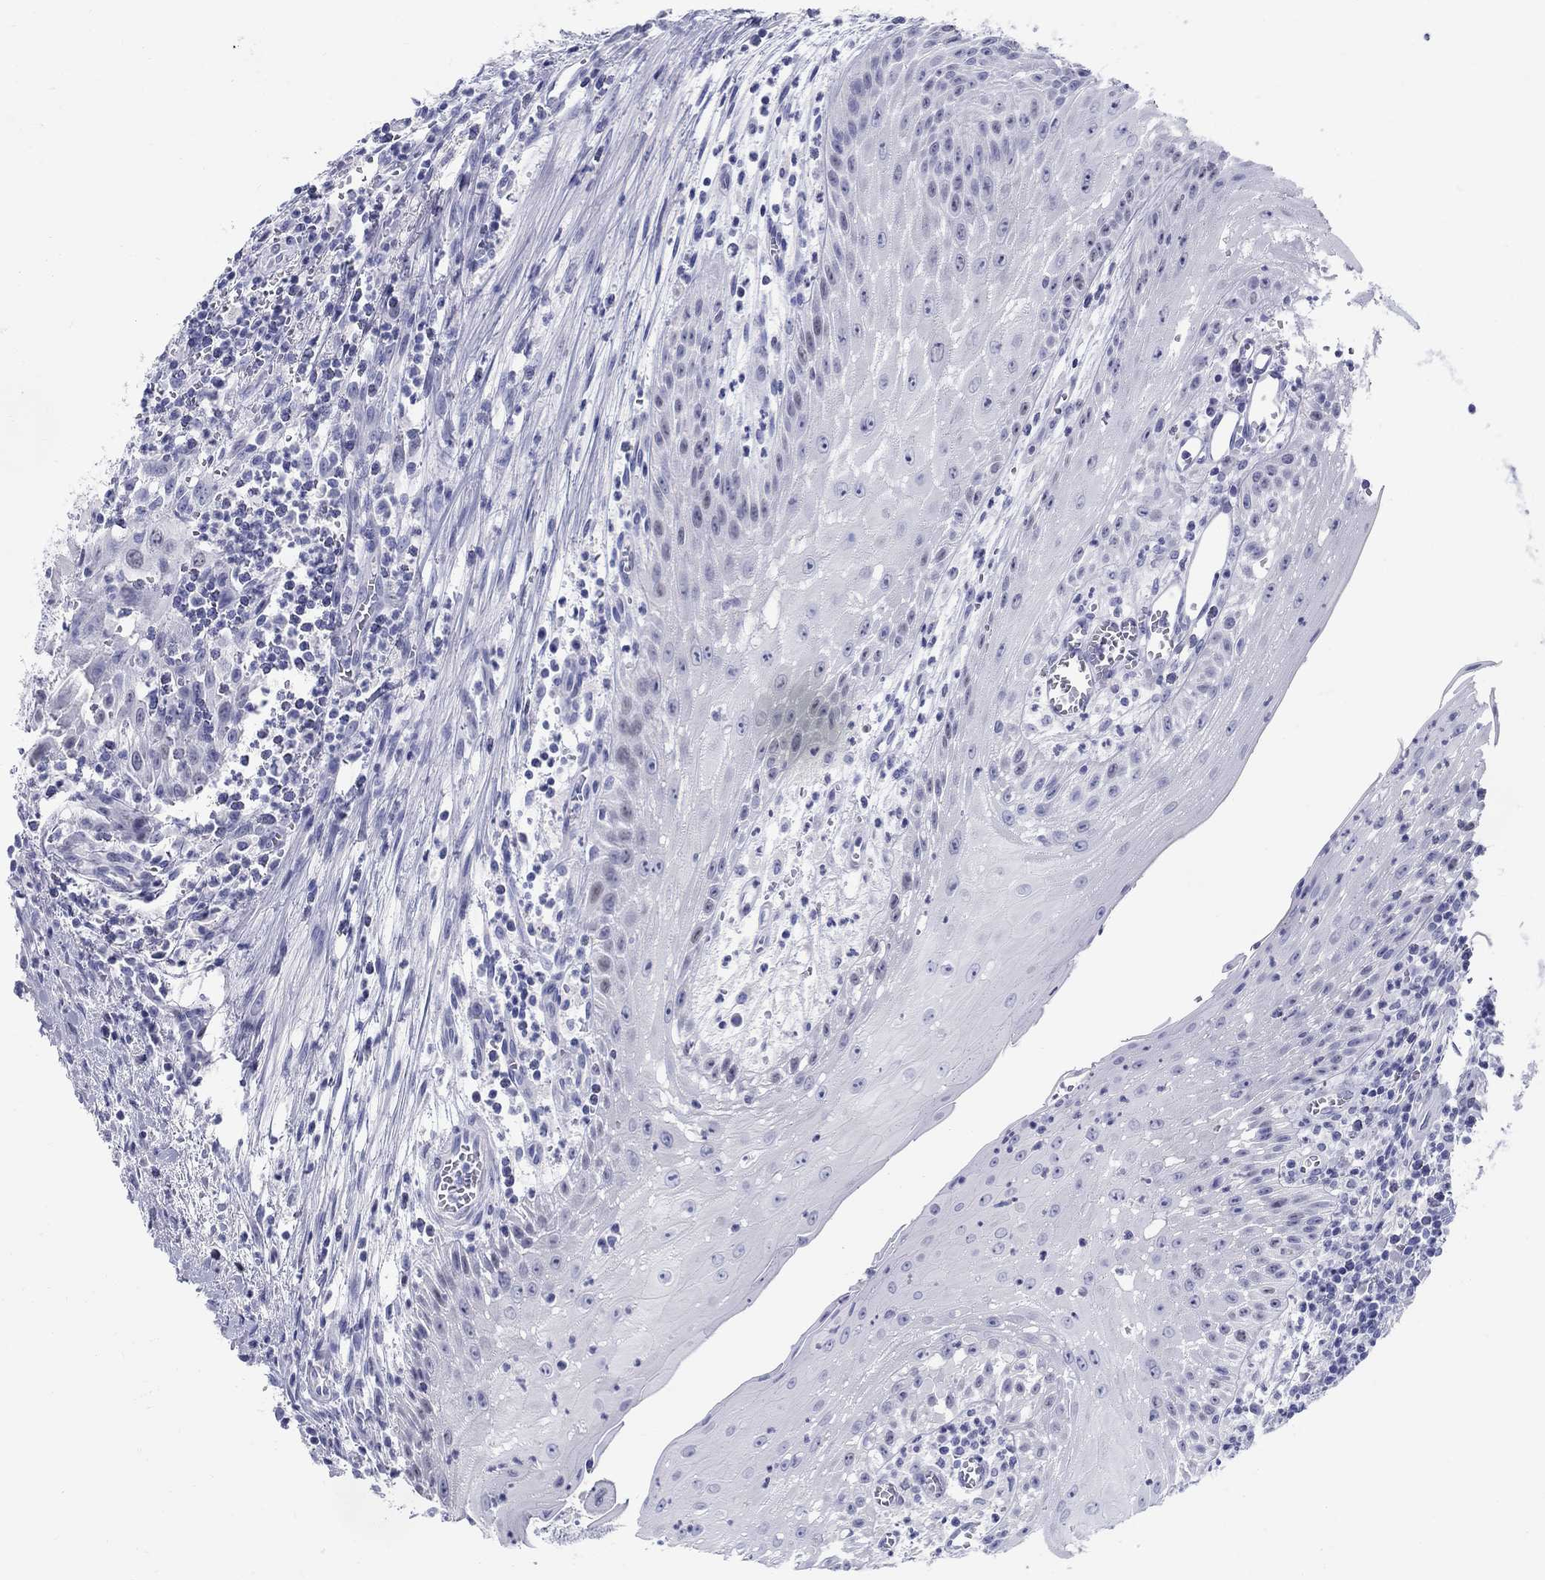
{"staining": {"intensity": "negative", "quantity": "none", "location": "none"}, "tissue": "head and neck cancer", "cell_type": "Tumor cells", "image_type": "cancer", "snomed": [{"axis": "morphology", "description": "Squamous cell carcinoma, NOS"}, {"axis": "topography", "description": "Oral tissue"}, {"axis": "topography", "description": "Head-Neck"}], "caption": "Image shows no protein staining in tumor cells of squamous cell carcinoma (head and neck) tissue.", "gene": "LAMP5", "patient": {"sex": "male", "age": 58}}